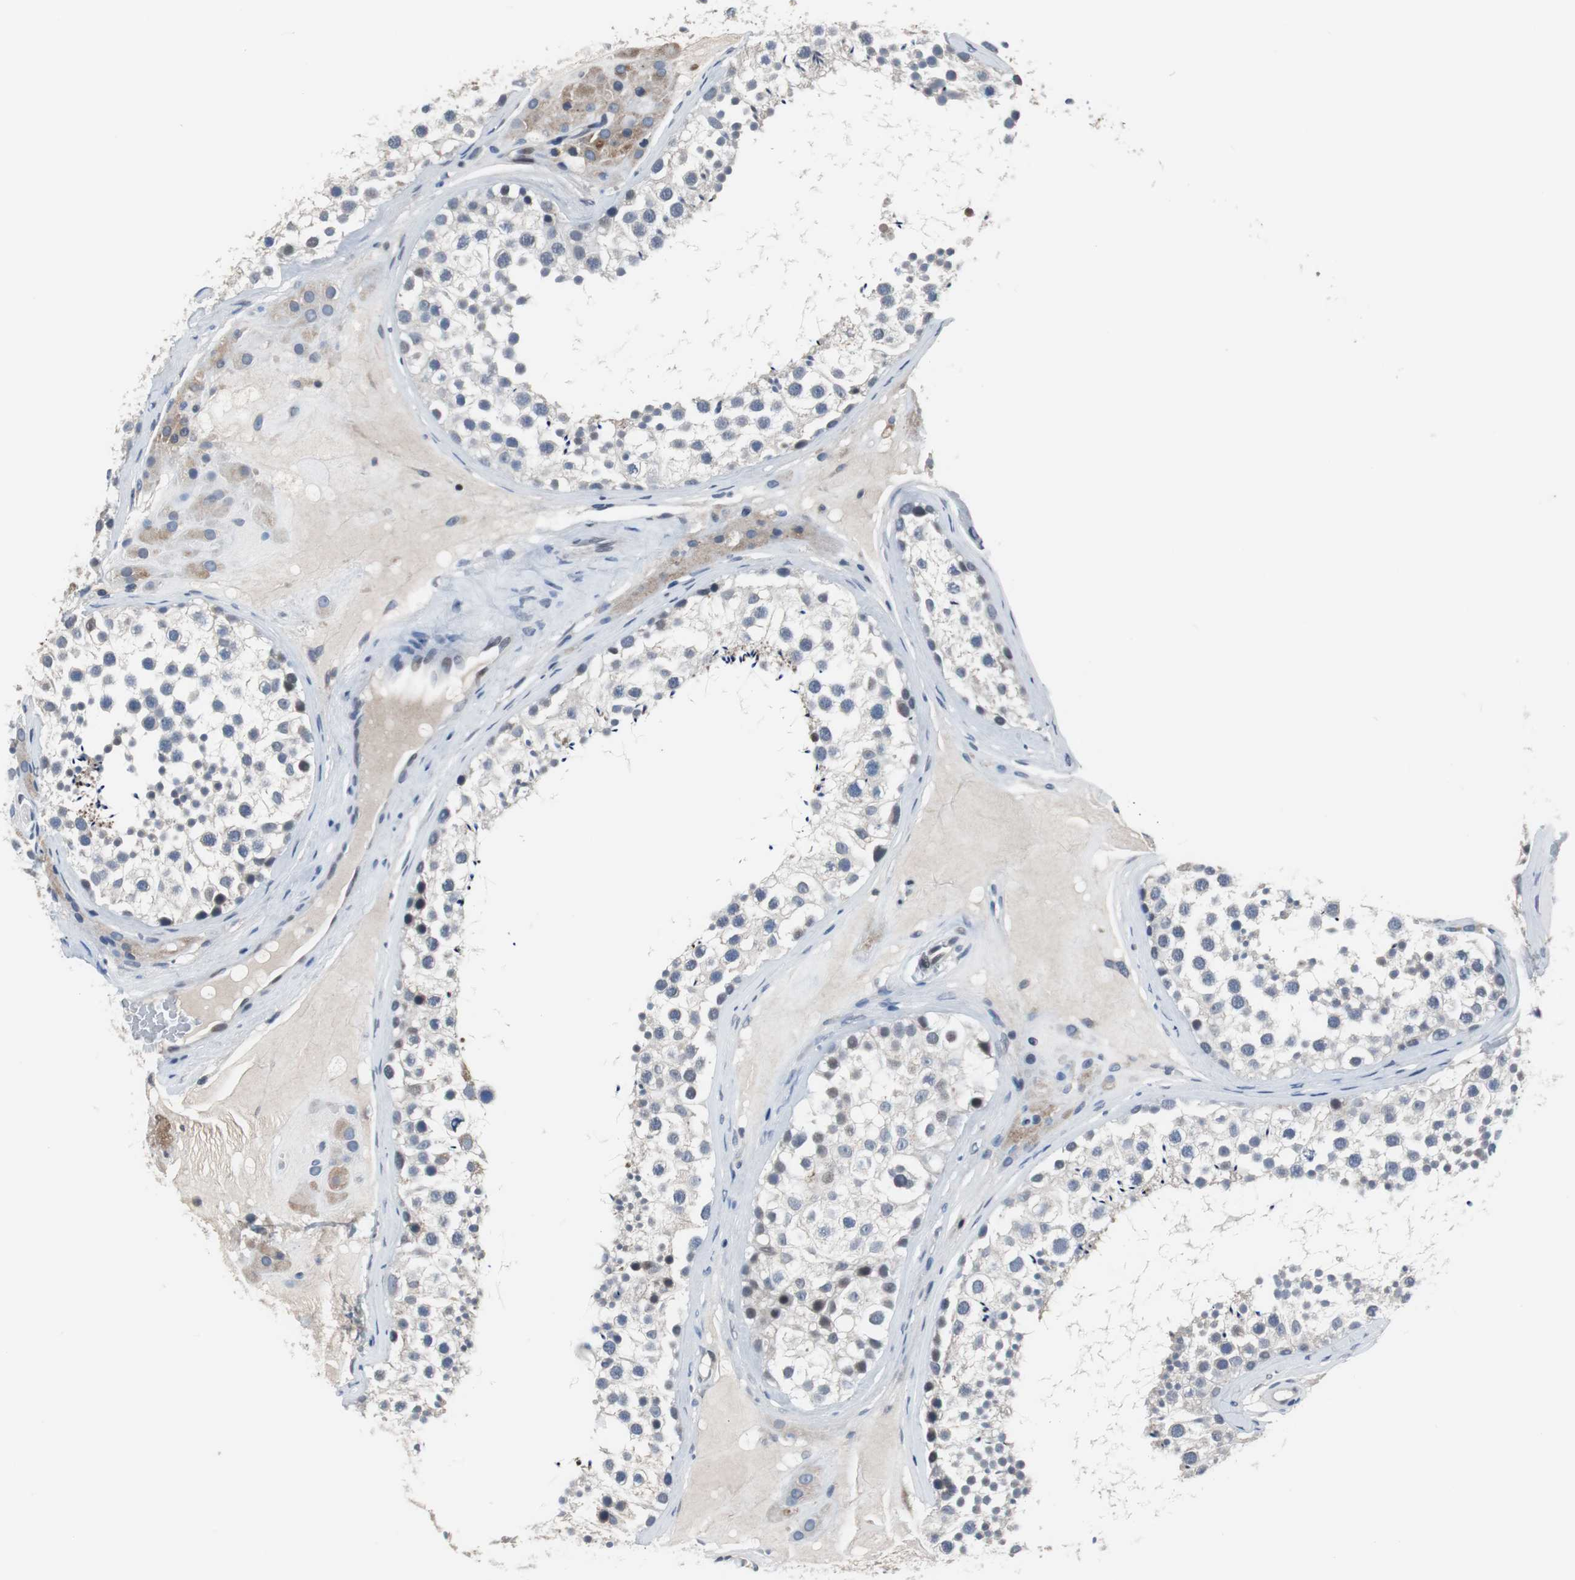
{"staining": {"intensity": "weak", "quantity": "<25%", "location": "cytoplasmic/membranous"}, "tissue": "testis", "cell_type": "Cells in seminiferous ducts", "image_type": "normal", "snomed": [{"axis": "morphology", "description": "Normal tissue, NOS"}, {"axis": "topography", "description": "Testis"}], "caption": "Cells in seminiferous ducts are negative for brown protein staining in benign testis. The staining was performed using DAB to visualize the protein expression in brown, while the nuclei were stained in blue with hematoxylin (Magnification: 20x).", "gene": "TP63", "patient": {"sex": "male", "age": 46}}